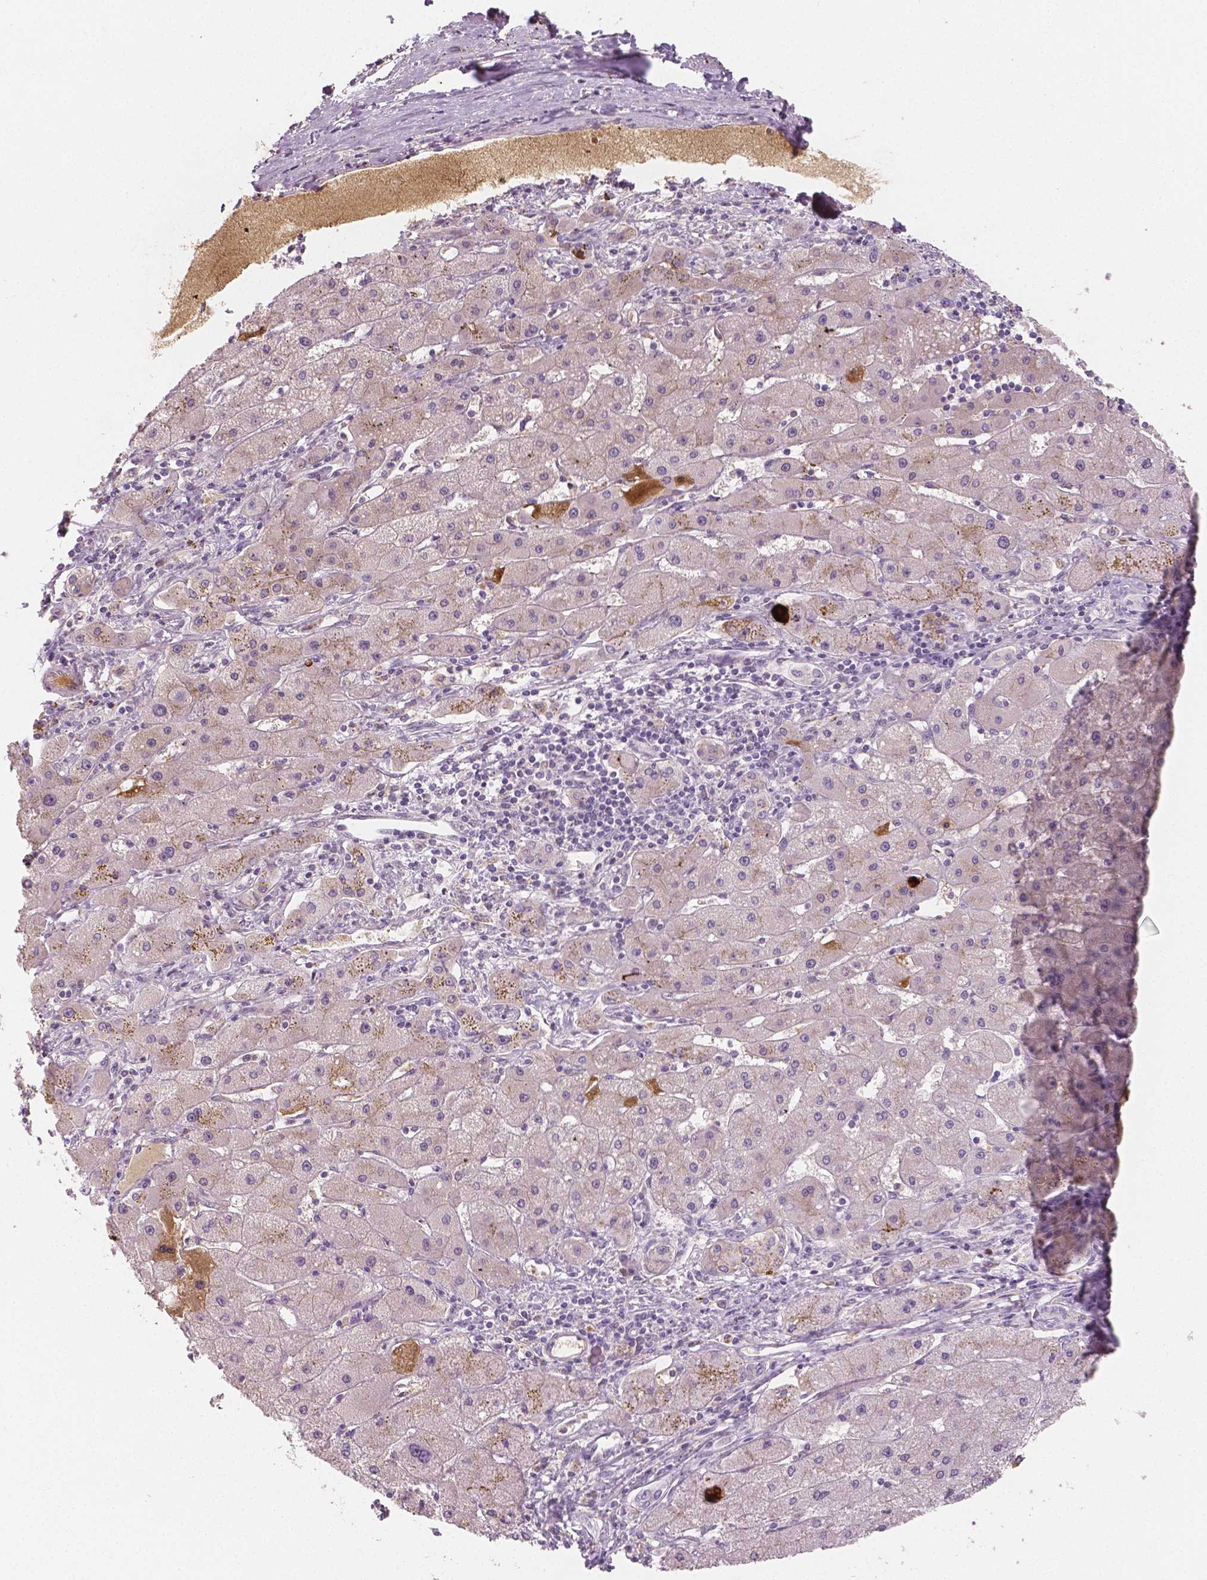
{"staining": {"intensity": "weak", "quantity": "25%-75%", "location": "cytoplasmic/membranous"}, "tissue": "liver cancer", "cell_type": "Tumor cells", "image_type": "cancer", "snomed": [{"axis": "morphology", "description": "Carcinoma, Hepatocellular, NOS"}, {"axis": "topography", "description": "Liver"}], "caption": "Protein staining shows weak cytoplasmic/membranous positivity in about 25%-75% of tumor cells in liver cancer (hepatocellular carcinoma).", "gene": "APOA4", "patient": {"sex": "female", "age": 82}}